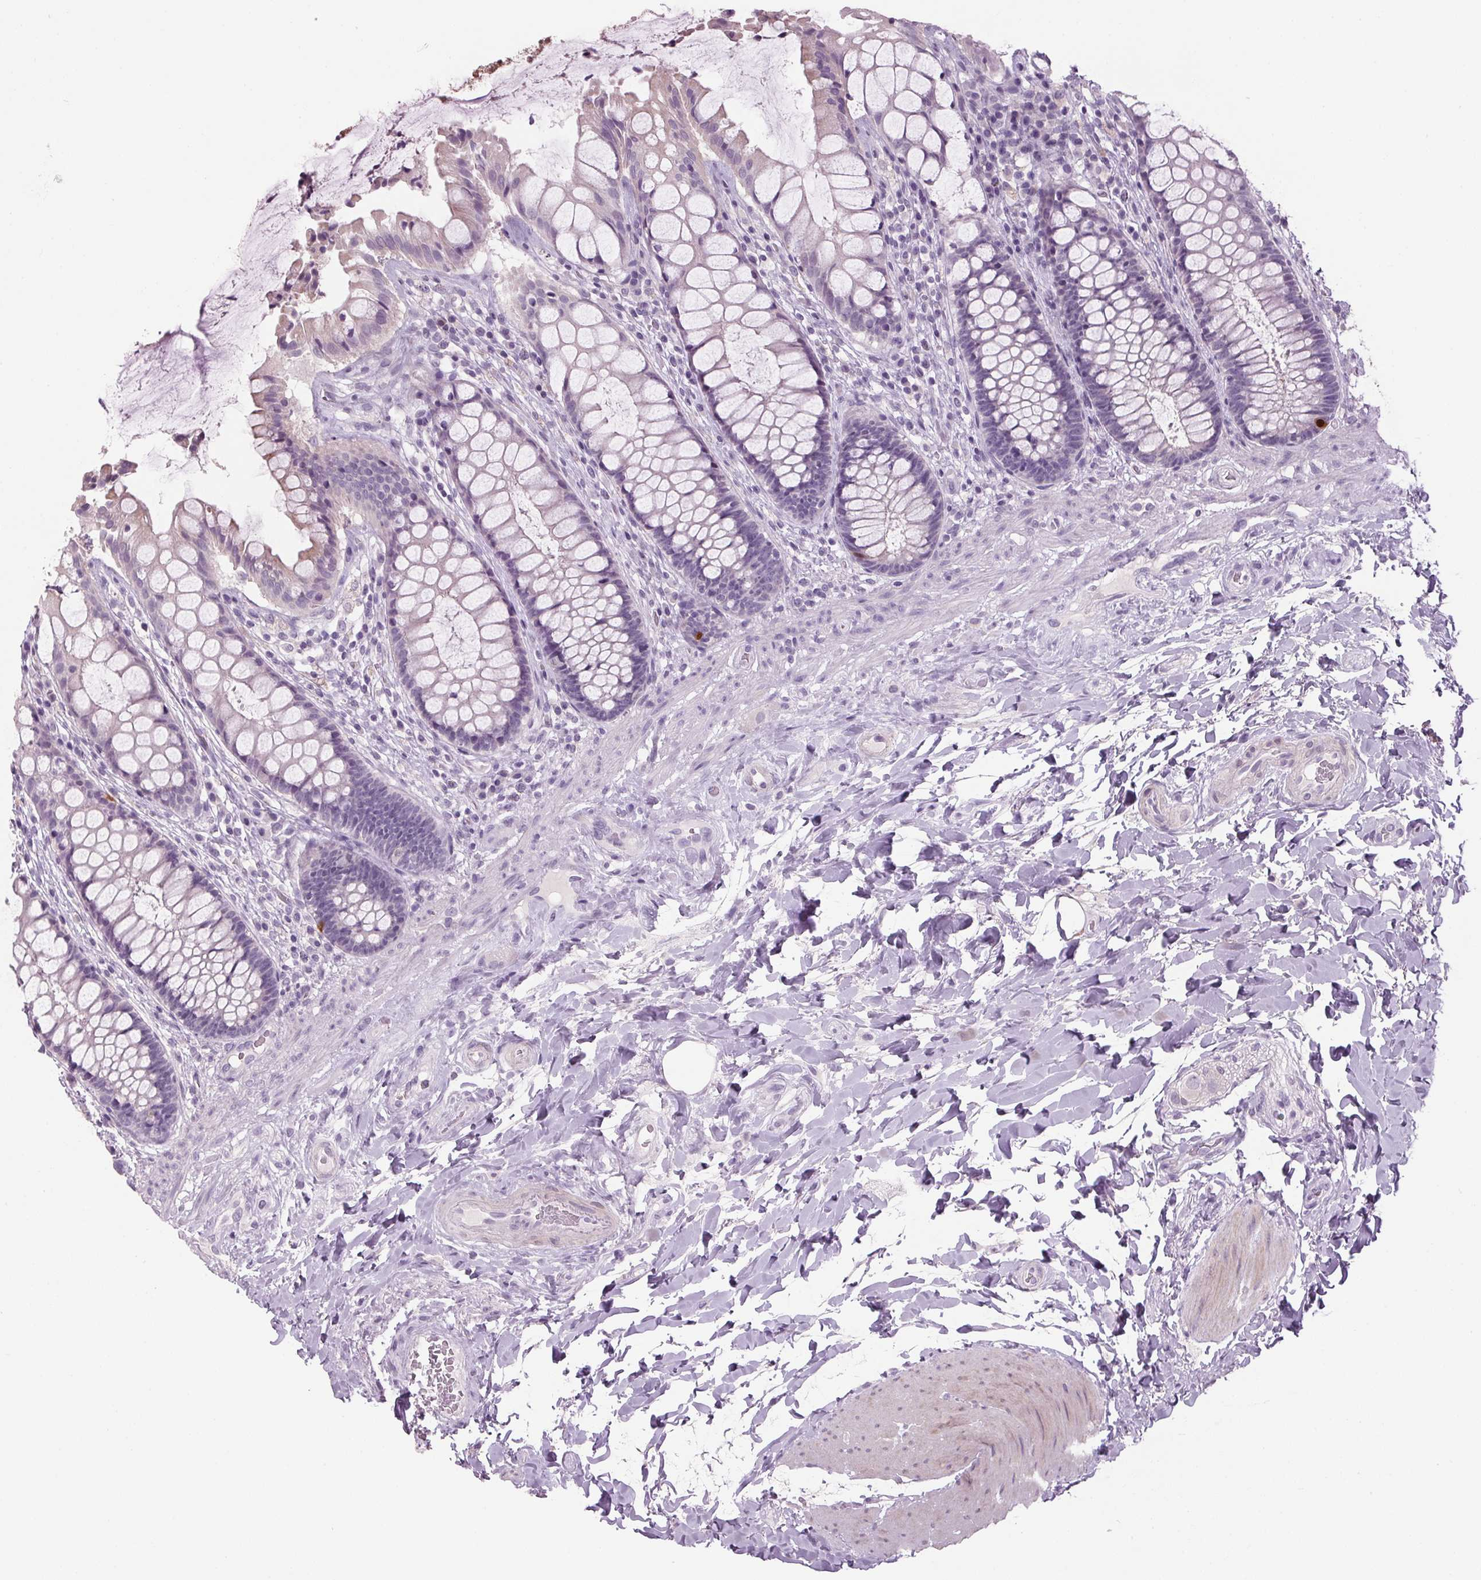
{"staining": {"intensity": "weak", "quantity": "<25%", "location": "cytoplasmic/membranous"}, "tissue": "rectum", "cell_type": "Glandular cells", "image_type": "normal", "snomed": [{"axis": "morphology", "description": "Normal tissue, NOS"}, {"axis": "topography", "description": "Rectum"}], "caption": "DAB (3,3'-diaminobenzidine) immunohistochemical staining of benign rectum displays no significant positivity in glandular cells.", "gene": "PPP1R1A", "patient": {"sex": "female", "age": 58}}